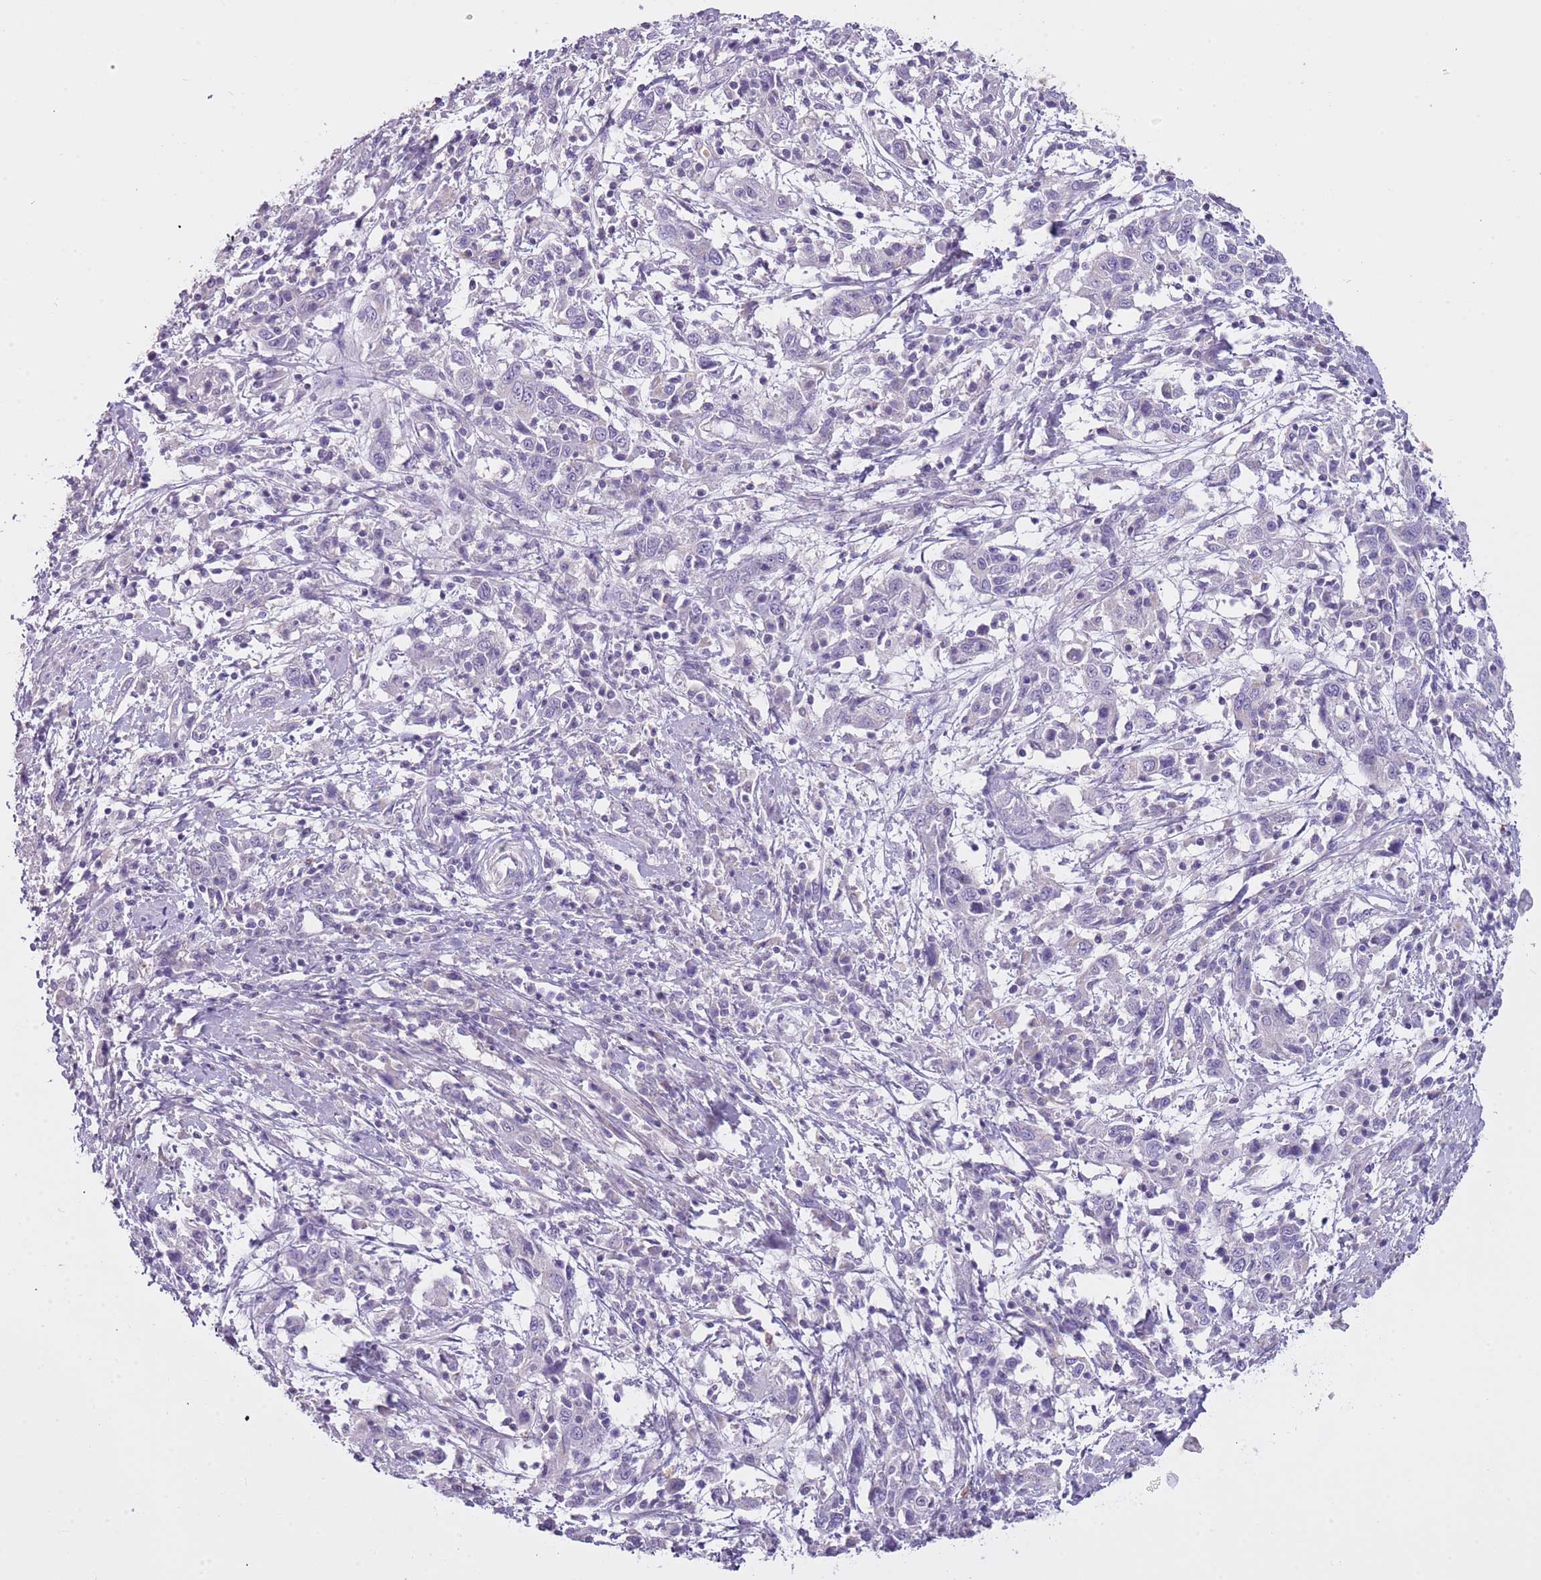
{"staining": {"intensity": "negative", "quantity": "none", "location": "none"}, "tissue": "cervical cancer", "cell_type": "Tumor cells", "image_type": "cancer", "snomed": [{"axis": "morphology", "description": "Squamous cell carcinoma, NOS"}, {"axis": "topography", "description": "Cervix"}], "caption": "IHC of human squamous cell carcinoma (cervical) reveals no positivity in tumor cells.", "gene": "NBPF6", "patient": {"sex": "female", "age": 46}}